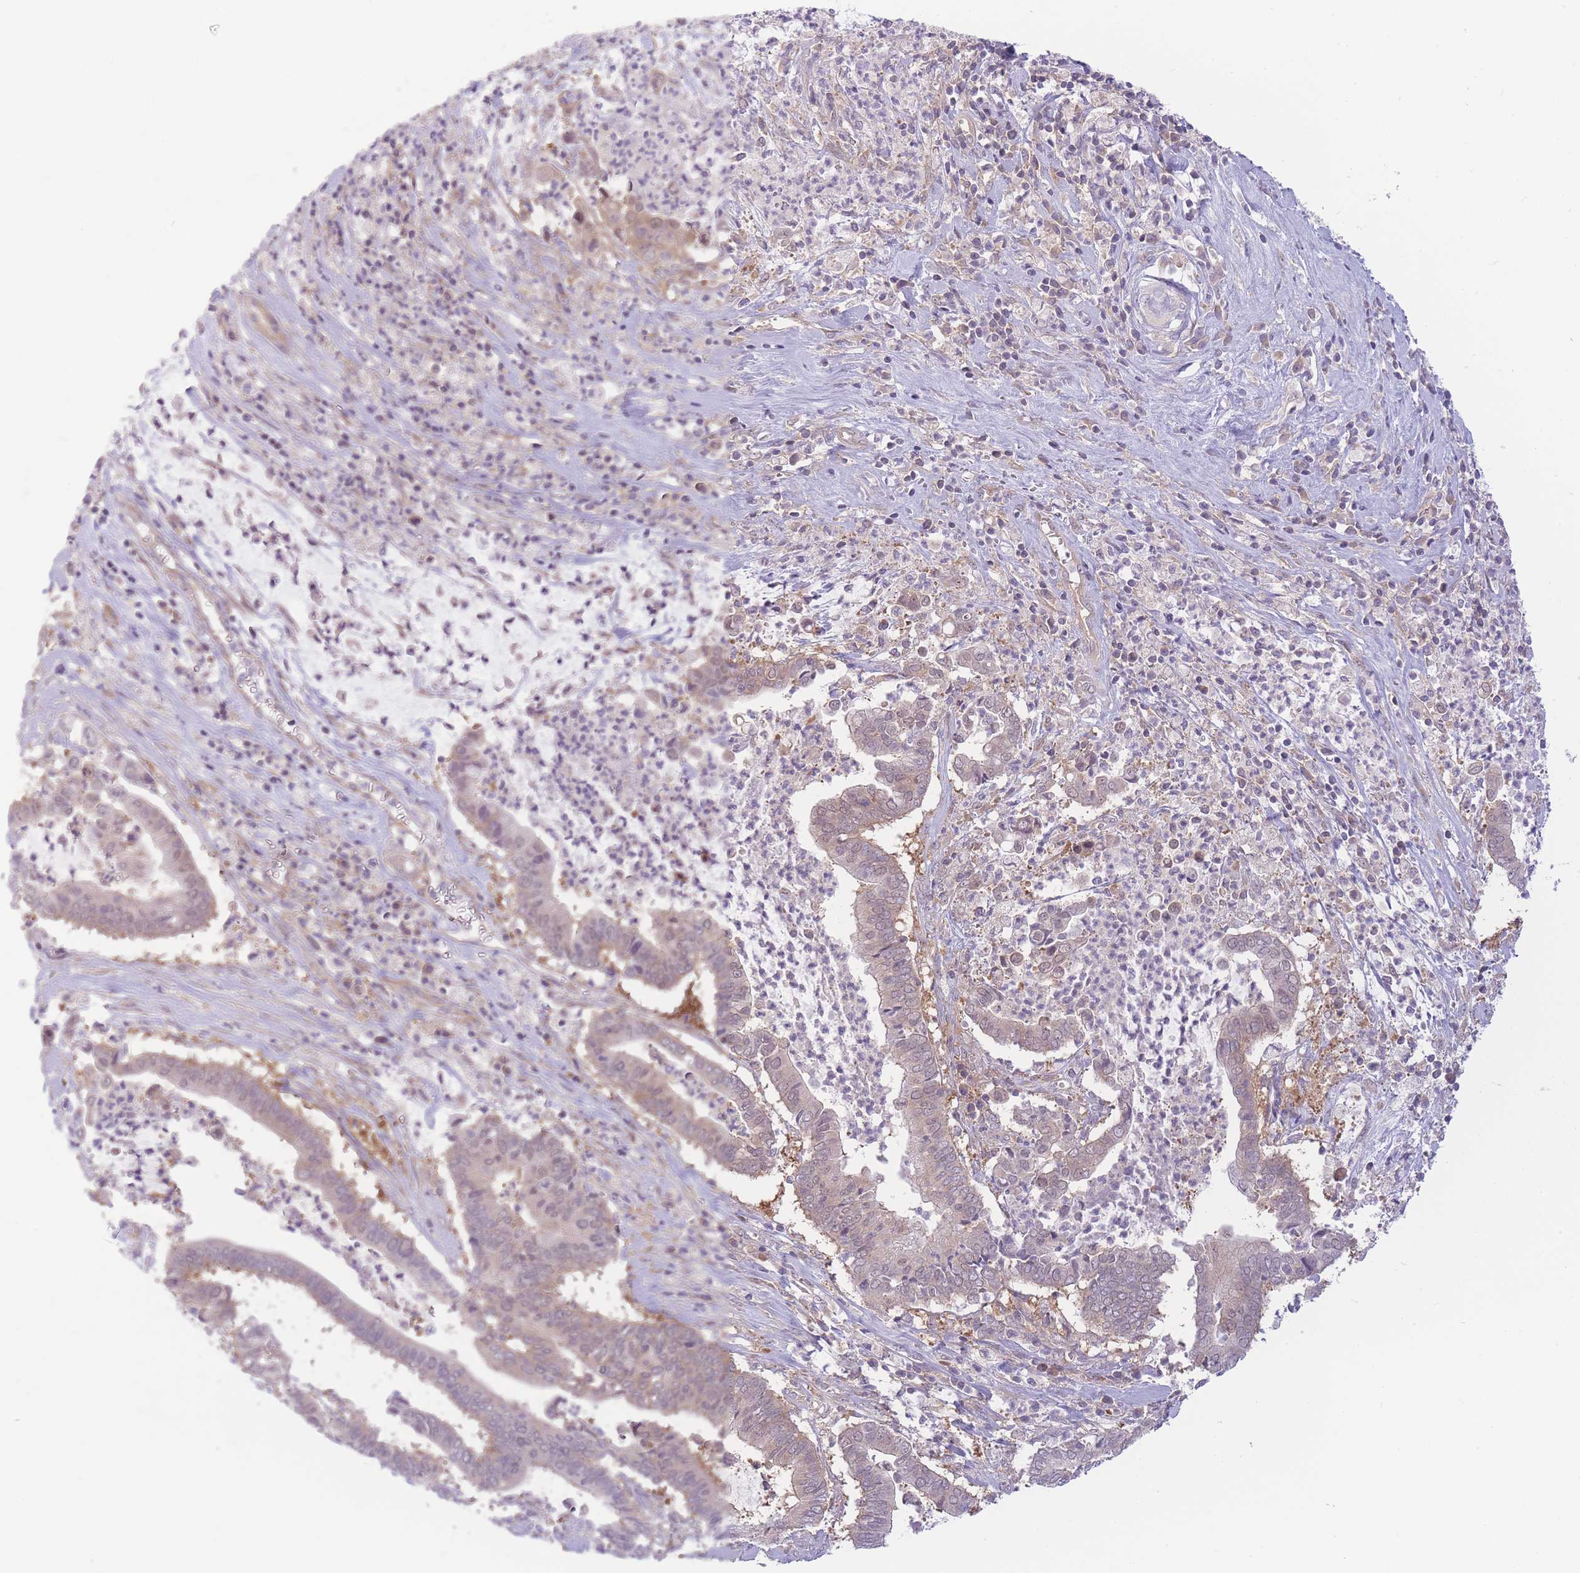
{"staining": {"intensity": "negative", "quantity": "none", "location": "none"}, "tissue": "cervical cancer", "cell_type": "Tumor cells", "image_type": "cancer", "snomed": [{"axis": "morphology", "description": "Adenocarcinoma, NOS"}, {"axis": "topography", "description": "Cervix"}], "caption": "This is a photomicrograph of immunohistochemistry staining of cervical cancer, which shows no expression in tumor cells.", "gene": "PFDN6", "patient": {"sex": "female", "age": 44}}